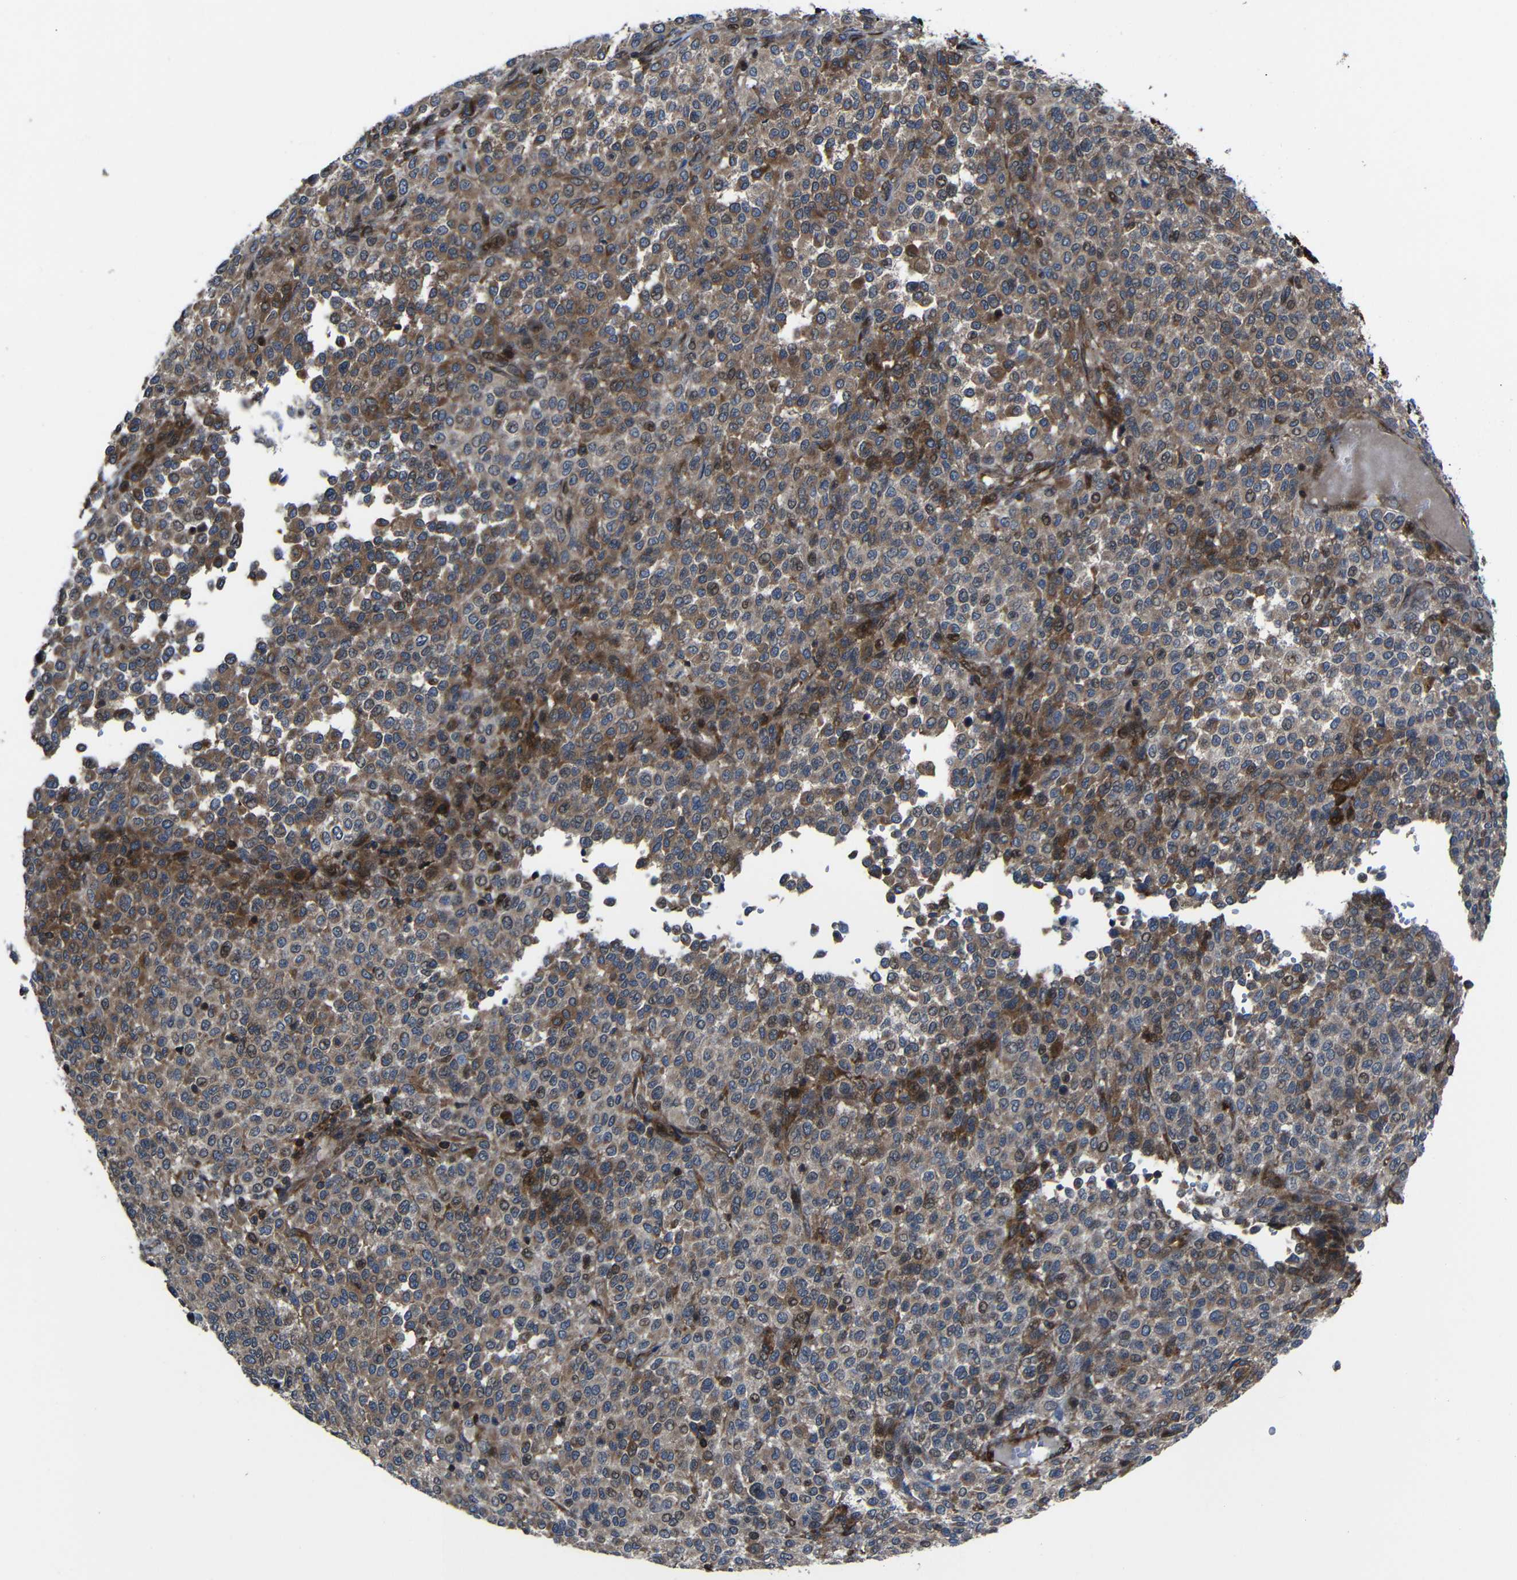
{"staining": {"intensity": "moderate", "quantity": ">75%", "location": "cytoplasmic/membranous"}, "tissue": "melanoma", "cell_type": "Tumor cells", "image_type": "cancer", "snomed": [{"axis": "morphology", "description": "Malignant melanoma, Metastatic site"}, {"axis": "topography", "description": "Pancreas"}], "caption": "Protein staining of melanoma tissue reveals moderate cytoplasmic/membranous expression in about >75% of tumor cells.", "gene": "KIAA0513", "patient": {"sex": "female", "age": 30}}